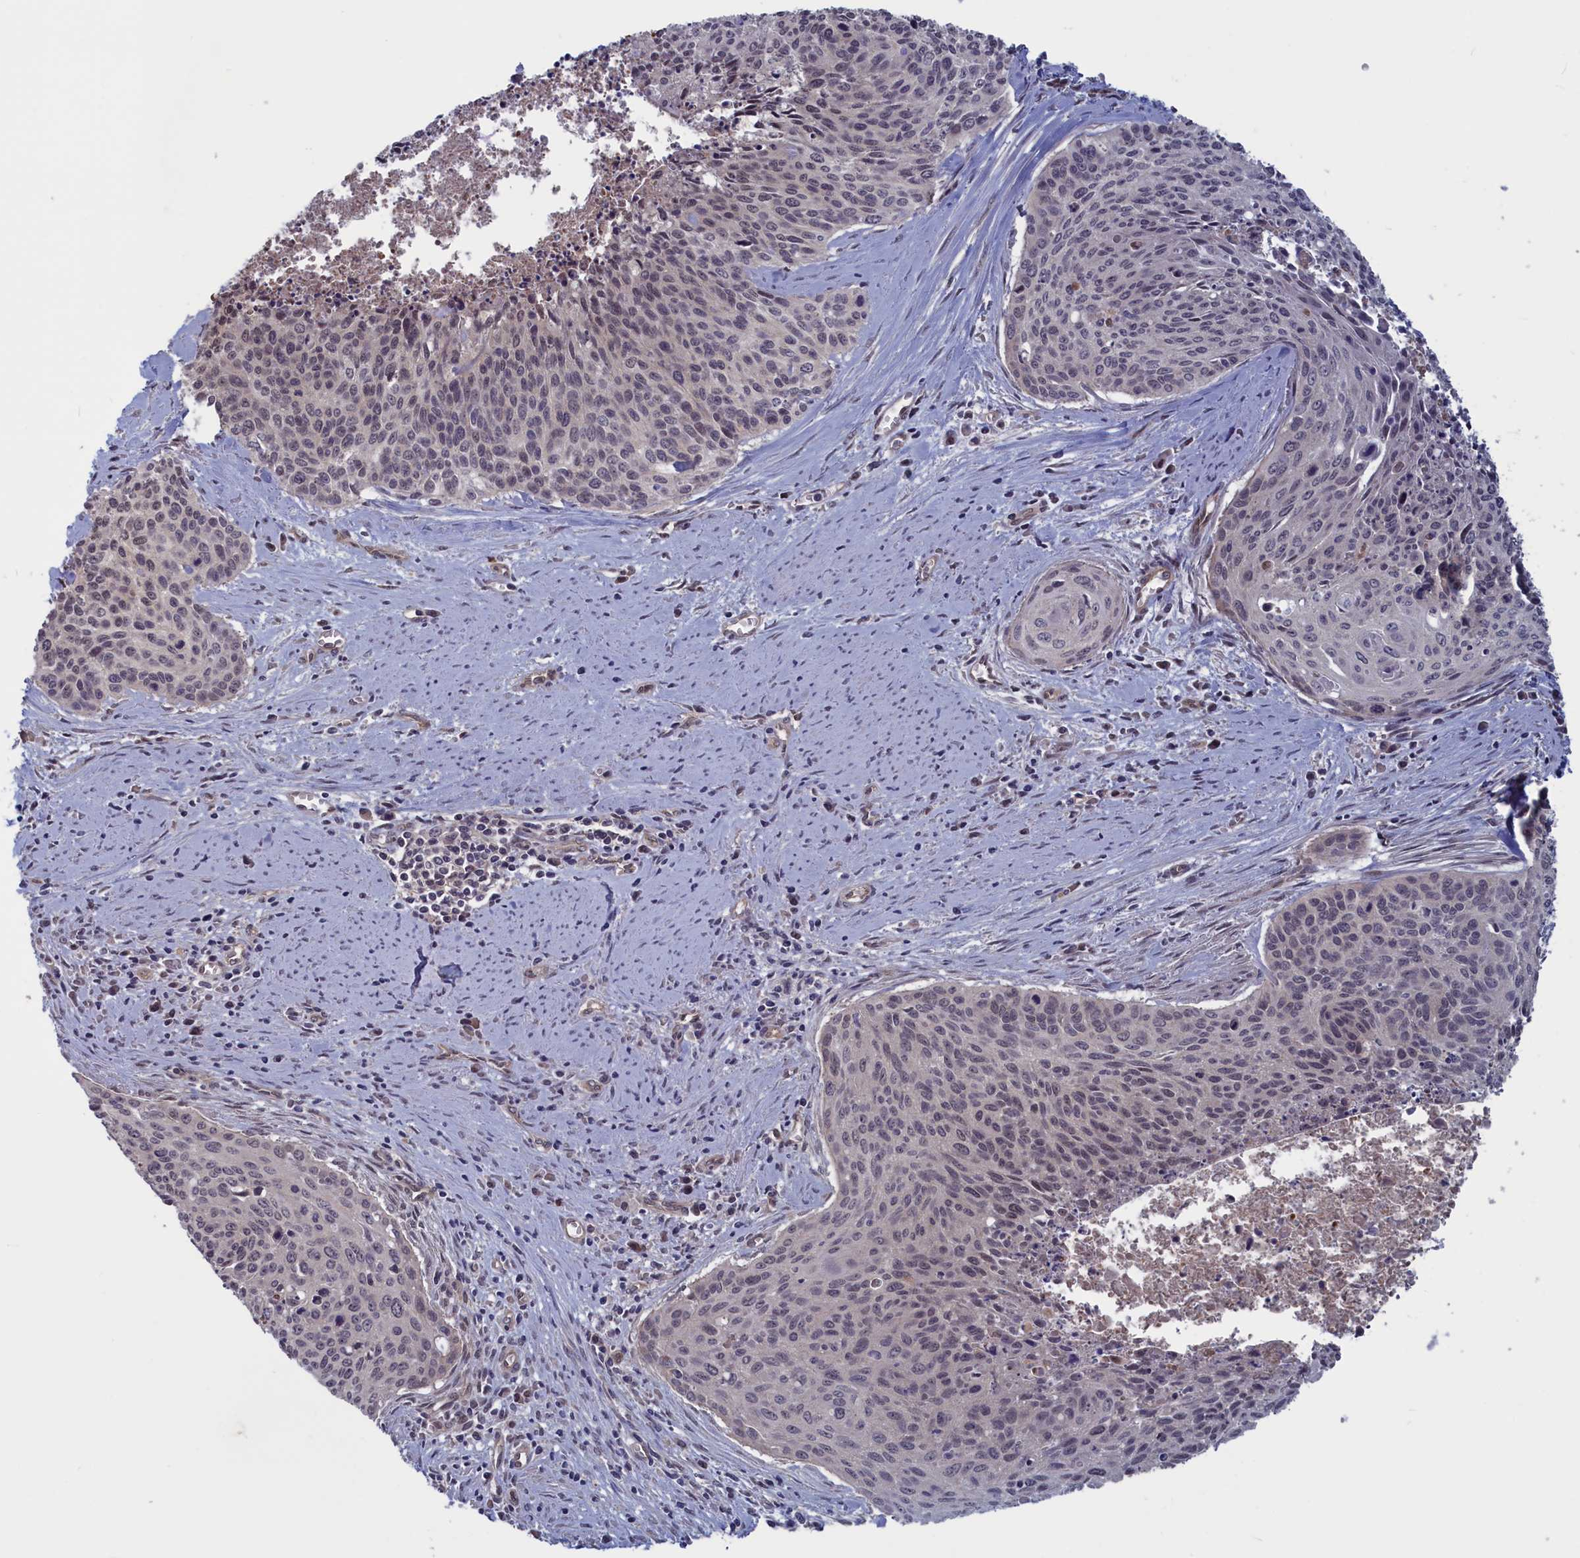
{"staining": {"intensity": "weak", "quantity": "<25%", "location": "nuclear"}, "tissue": "cervical cancer", "cell_type": "Tumor cells", "image_type": "cancer", "snomed": [{"axis": "morphology", "description": "Squamous cell carcinoma, NOS"}, {"axis": "topography", "description": "Cervix"}], "caption": "Immunohistochemical staining of cervical squamous cell carcinoma displays no significant expression in tumor cells.", "gene": "PLP2", "patient": {"sex": "female", "age": 55}}